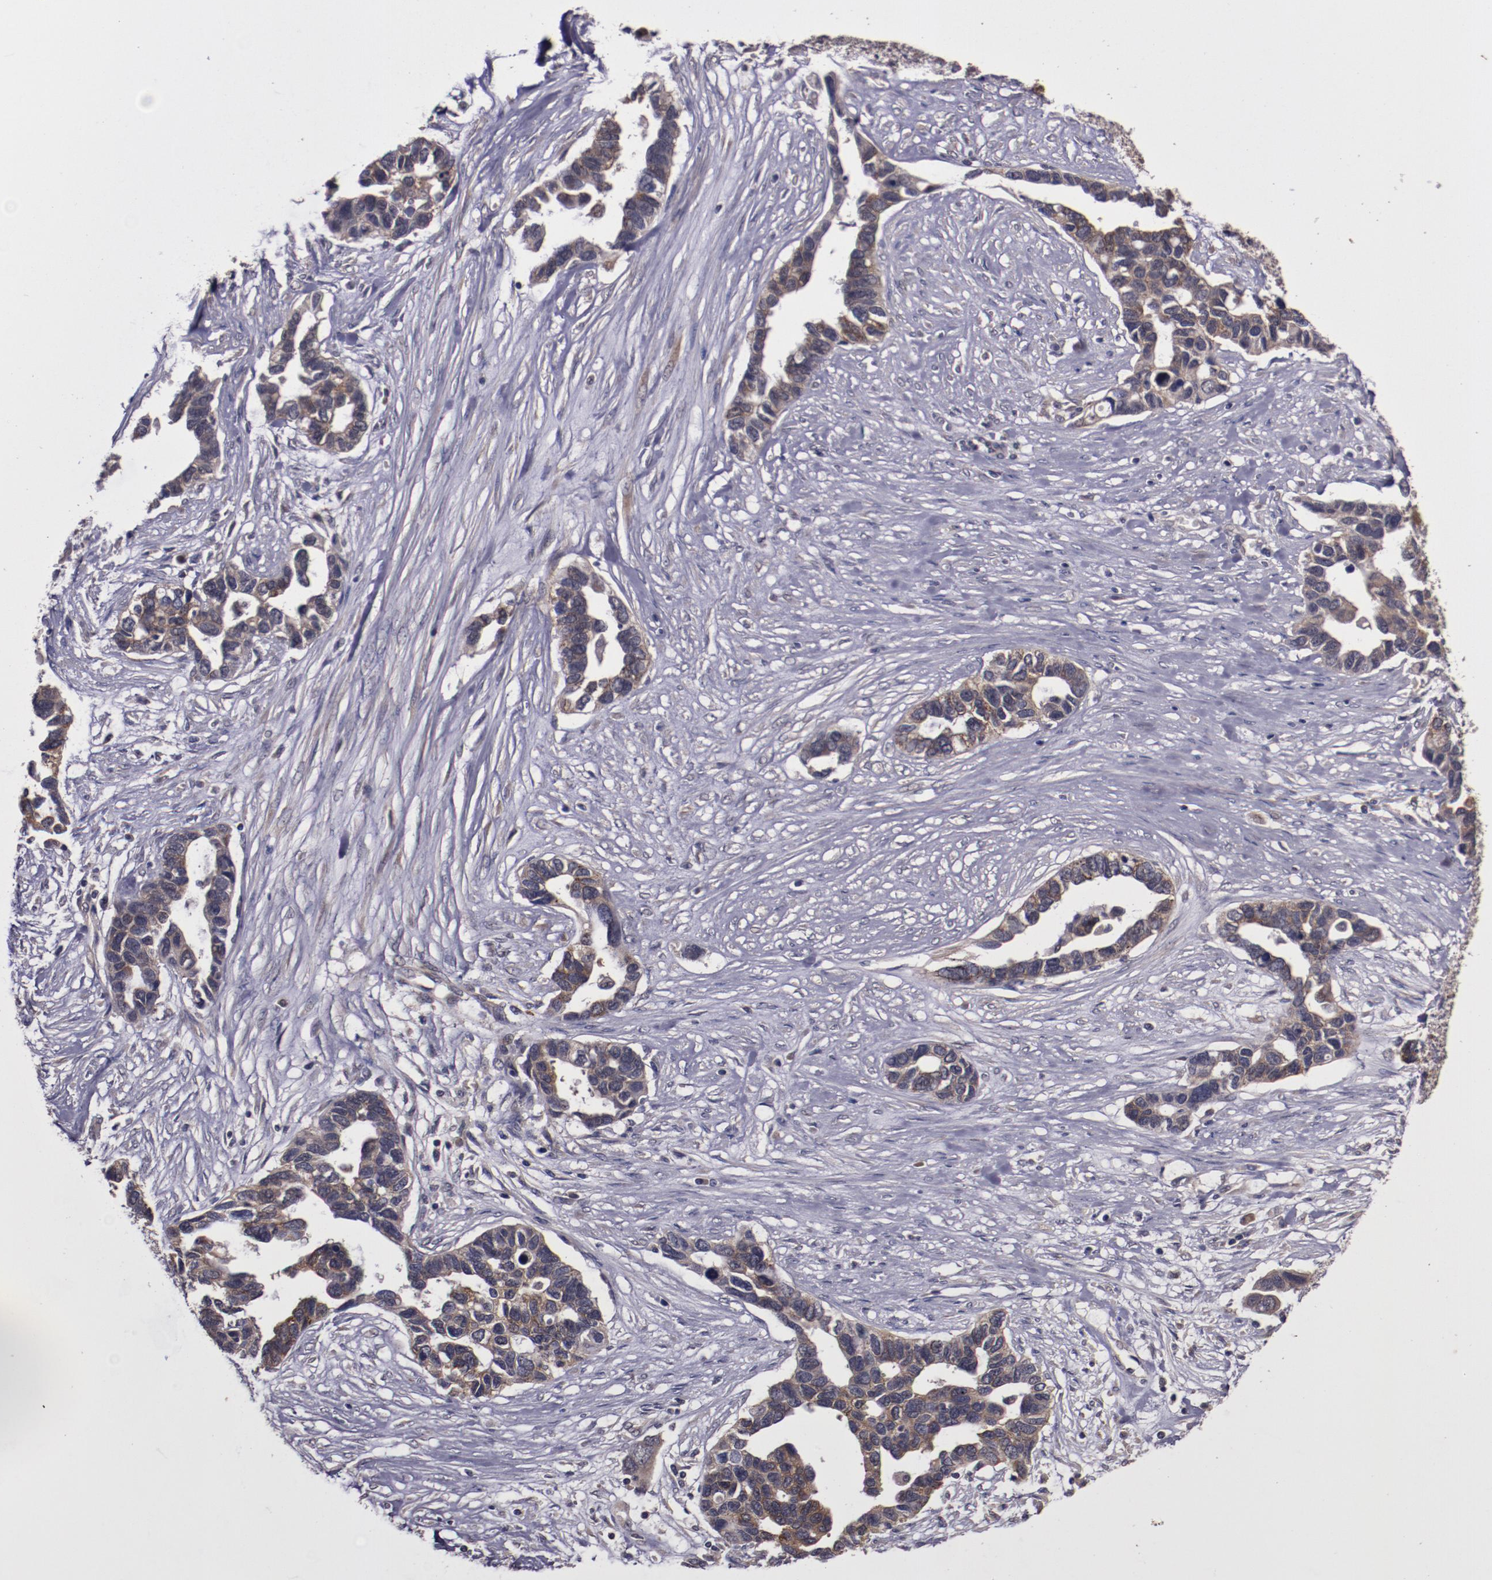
{"staining": {"intensity": "weak", "quantity": ">75%", "location": "cytoplasmic/membranous,nuclear"}, "tissue": "ovarian cancer", "cell_type": "Tumor cells", "image_type": "cancer", "snomed": [{"axis": "morphology", "description": "Cystadenocarcinoma, serous, NOS"}, {"axis": "topography", "description": "Ovary"}], "caption": "A micrograph showing weak cytoplasmic/membranous and nuclear staining in about >75% of tumor cells in ovarian serous cystadenocarcinoma, as visualized by brown immunohistochemical staining.", "gene": "FTSJ1", "patient": {"sex": "female", "age": 54}}